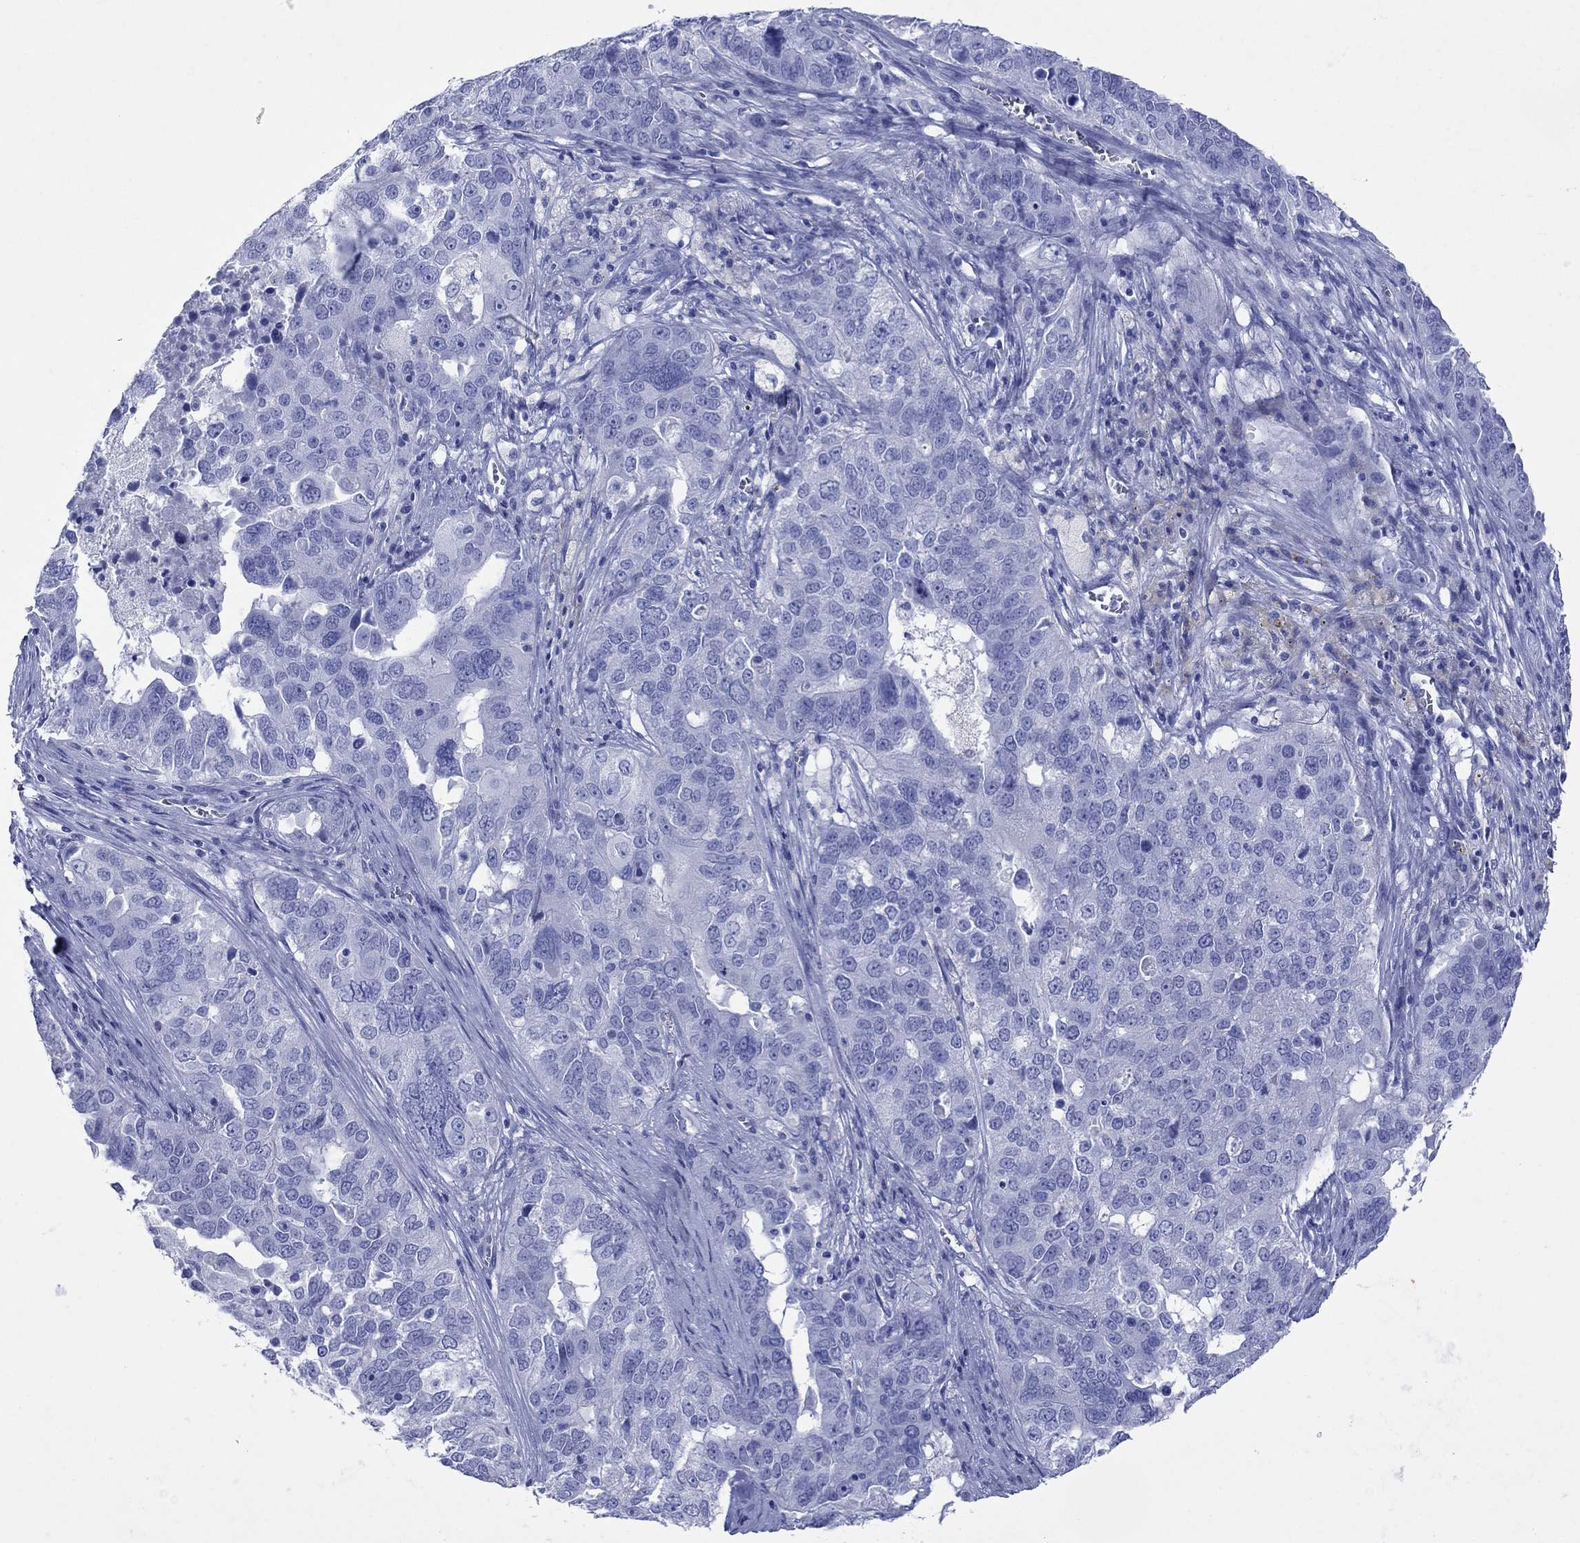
{"staining": {"intensity": "negative", "quantity": "none", "location": "none"}, "tissue": "ovarian cancer", "cell_type": "Tumor cells", "image_type": "cancer", "snomed": [{"axis": "morphology", "description": "Carcinoma, endometroid"}, {"axis": "topography", "description": "Soft tissue"}, {"axis": "topography", "description": "Ovary"}], "caption": "DAB (3,3'-diaminobenzidine) immunohistochemical staining of ovarian endometroid carcinoma shows no significant expression in tumor cells.", "gene": "ATP4A", "patient": {"sex": "female", "age": 52}}